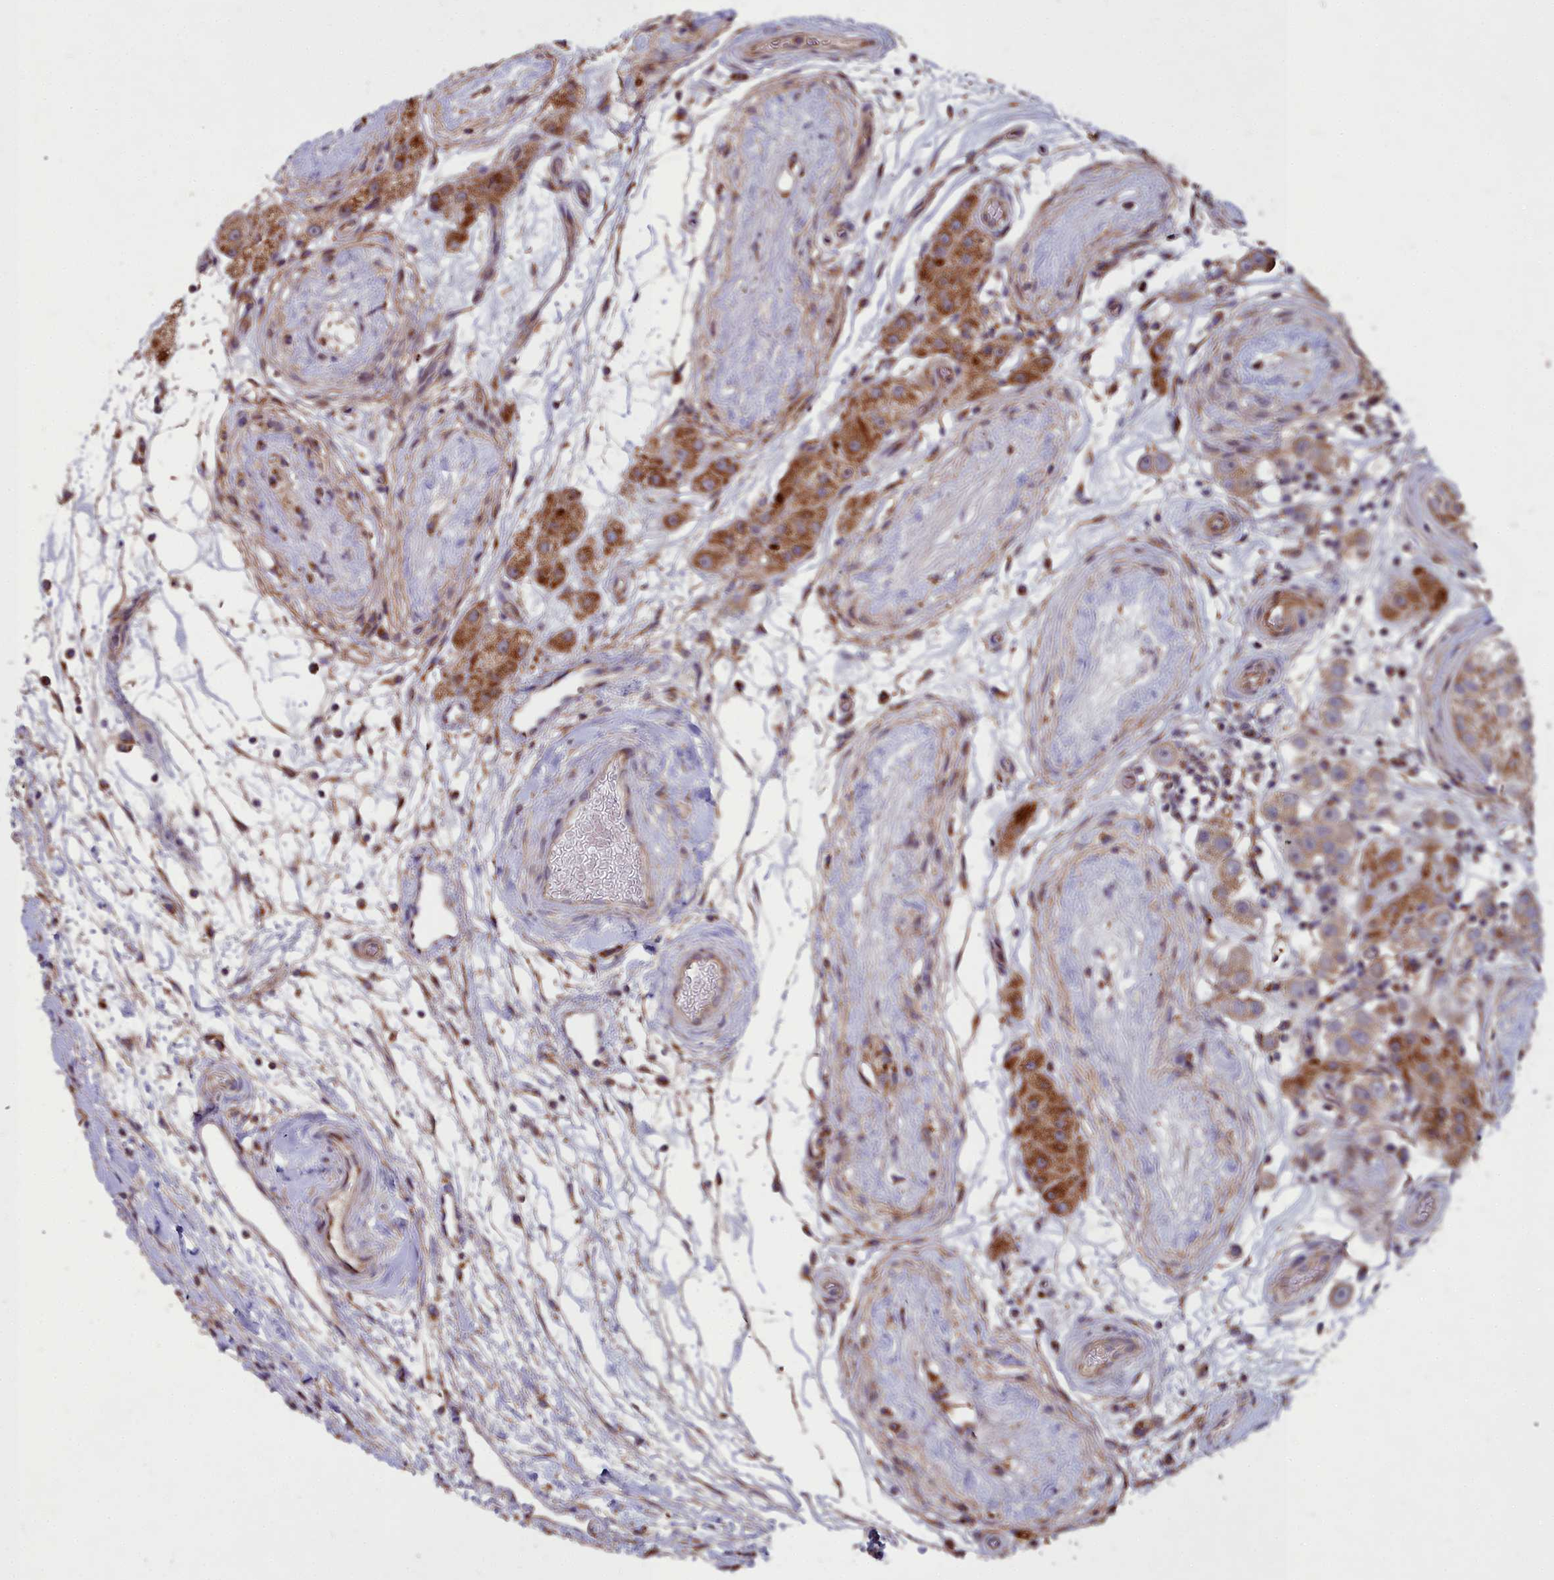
{"staining": {"intensity": "strong", "quantity": ">75%", "location": "cytoplasmic/membranous"}, "tissue": "testis cancer", "cell_type": "Tumor cells", "image_type": "cancer", "snomed": [{"axis": "morphology", "description": "Seminoma, NOS"}, {"axis": "topography", "description": "Testis"}], "caption": "Human testis cancer (seminoma) stained with a protein marker reveals strong staining in tumor cells.", "gene": "COX11", "patient": {"sex": "male", "age": 34}}